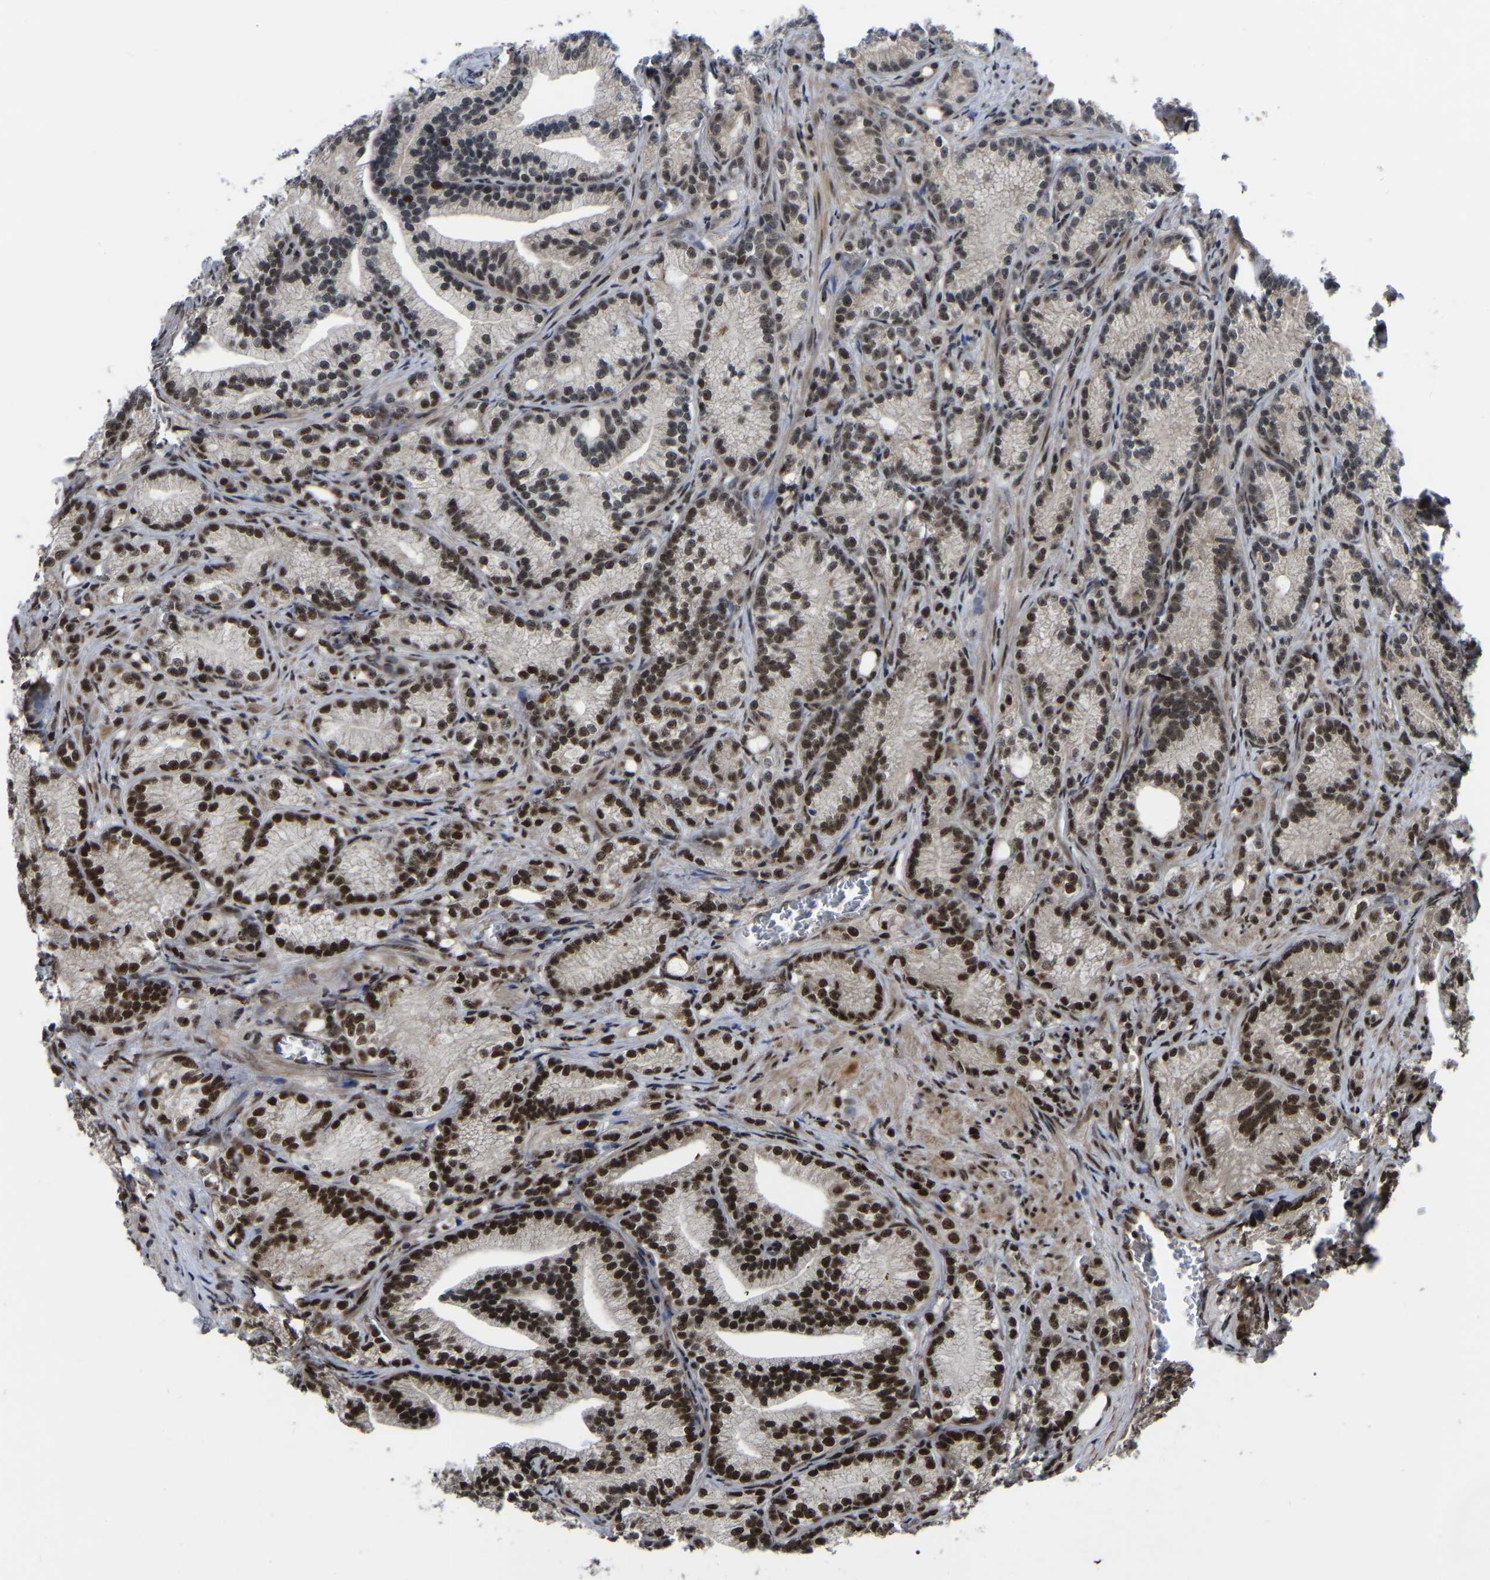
{"staining": {"intensity": "strong", "quantity": ">75%", "location": "nuclear"}, "tissue": "prostate cancer", "cell_type": "Tumor cells", "image_type": "cancer", "snomed": [{"axis": "morphology", "description": "Adenocarcinoma, Low grade"}, {"axis": "topography", "description": "Prostate"}], "caption": "DAB (3,3'-diaminobenzidine) immunohistochemical staining of prostate cancer (adenocarcinoma (low-grade)) exhibits strong nuclear protein positivity in approximately >75% of tumor cells.", "gene": "TRIM35", "patient": {"sex": "male", "age": 89}}